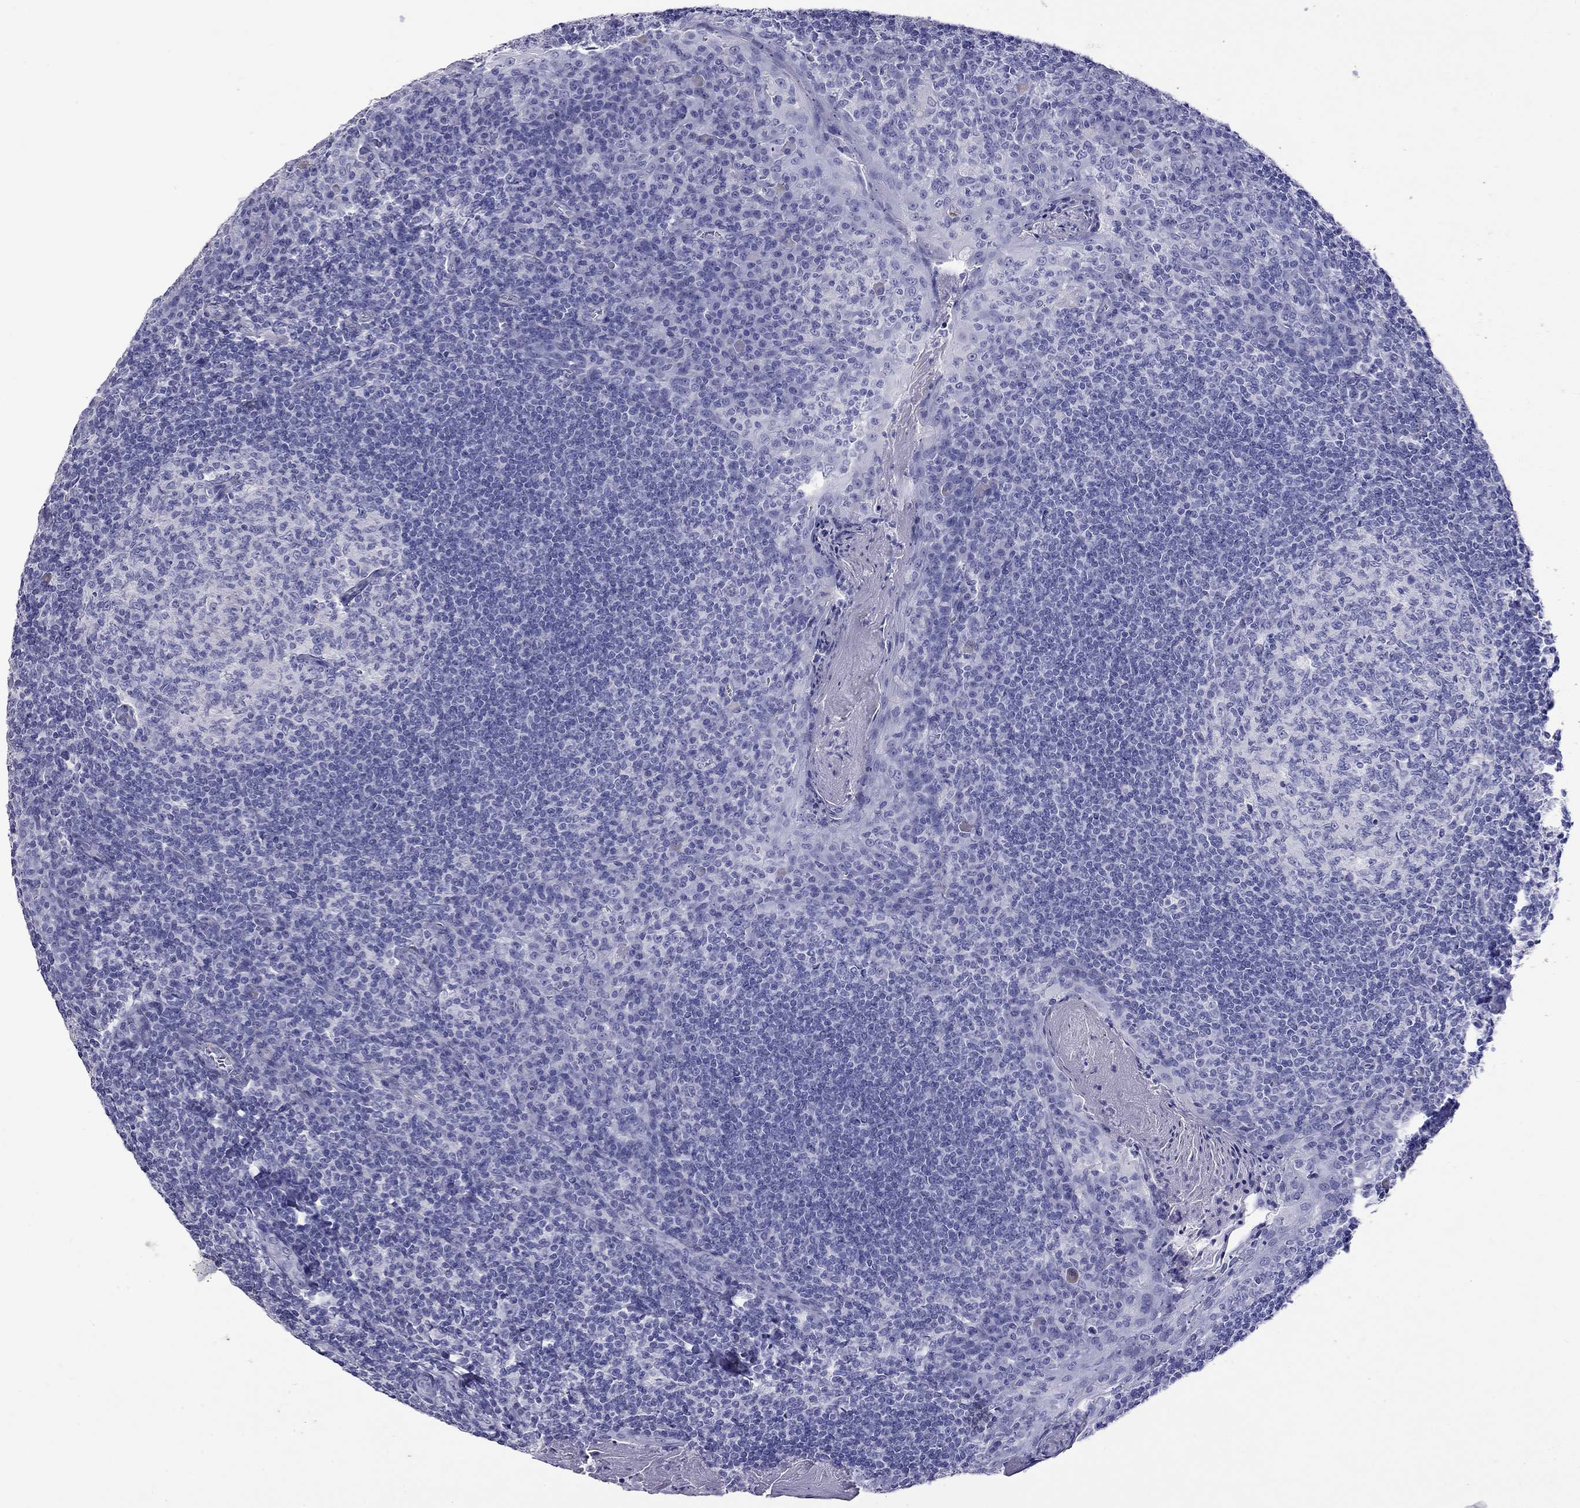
{"staining": {"intensity": "negative", "quantity": "none", "location": "none"}, "tissue": "tonsil", "cell_type": "Germinal center cells", "image_type": "normal", "snomed": [{"axis": "morphology", "description": "Normal tissue, NOS"}, {"axis": "topography", "description": "Tonsil"}], "caption": "An immunohistochemistry (IHC) micrograph of normal tonsil is shown. There is no staining in germinal center cells of tonsil. Nuclei are stained in blue.", "gene": "KIAA2012", "patient": {"sex": "female", "age": 13}}